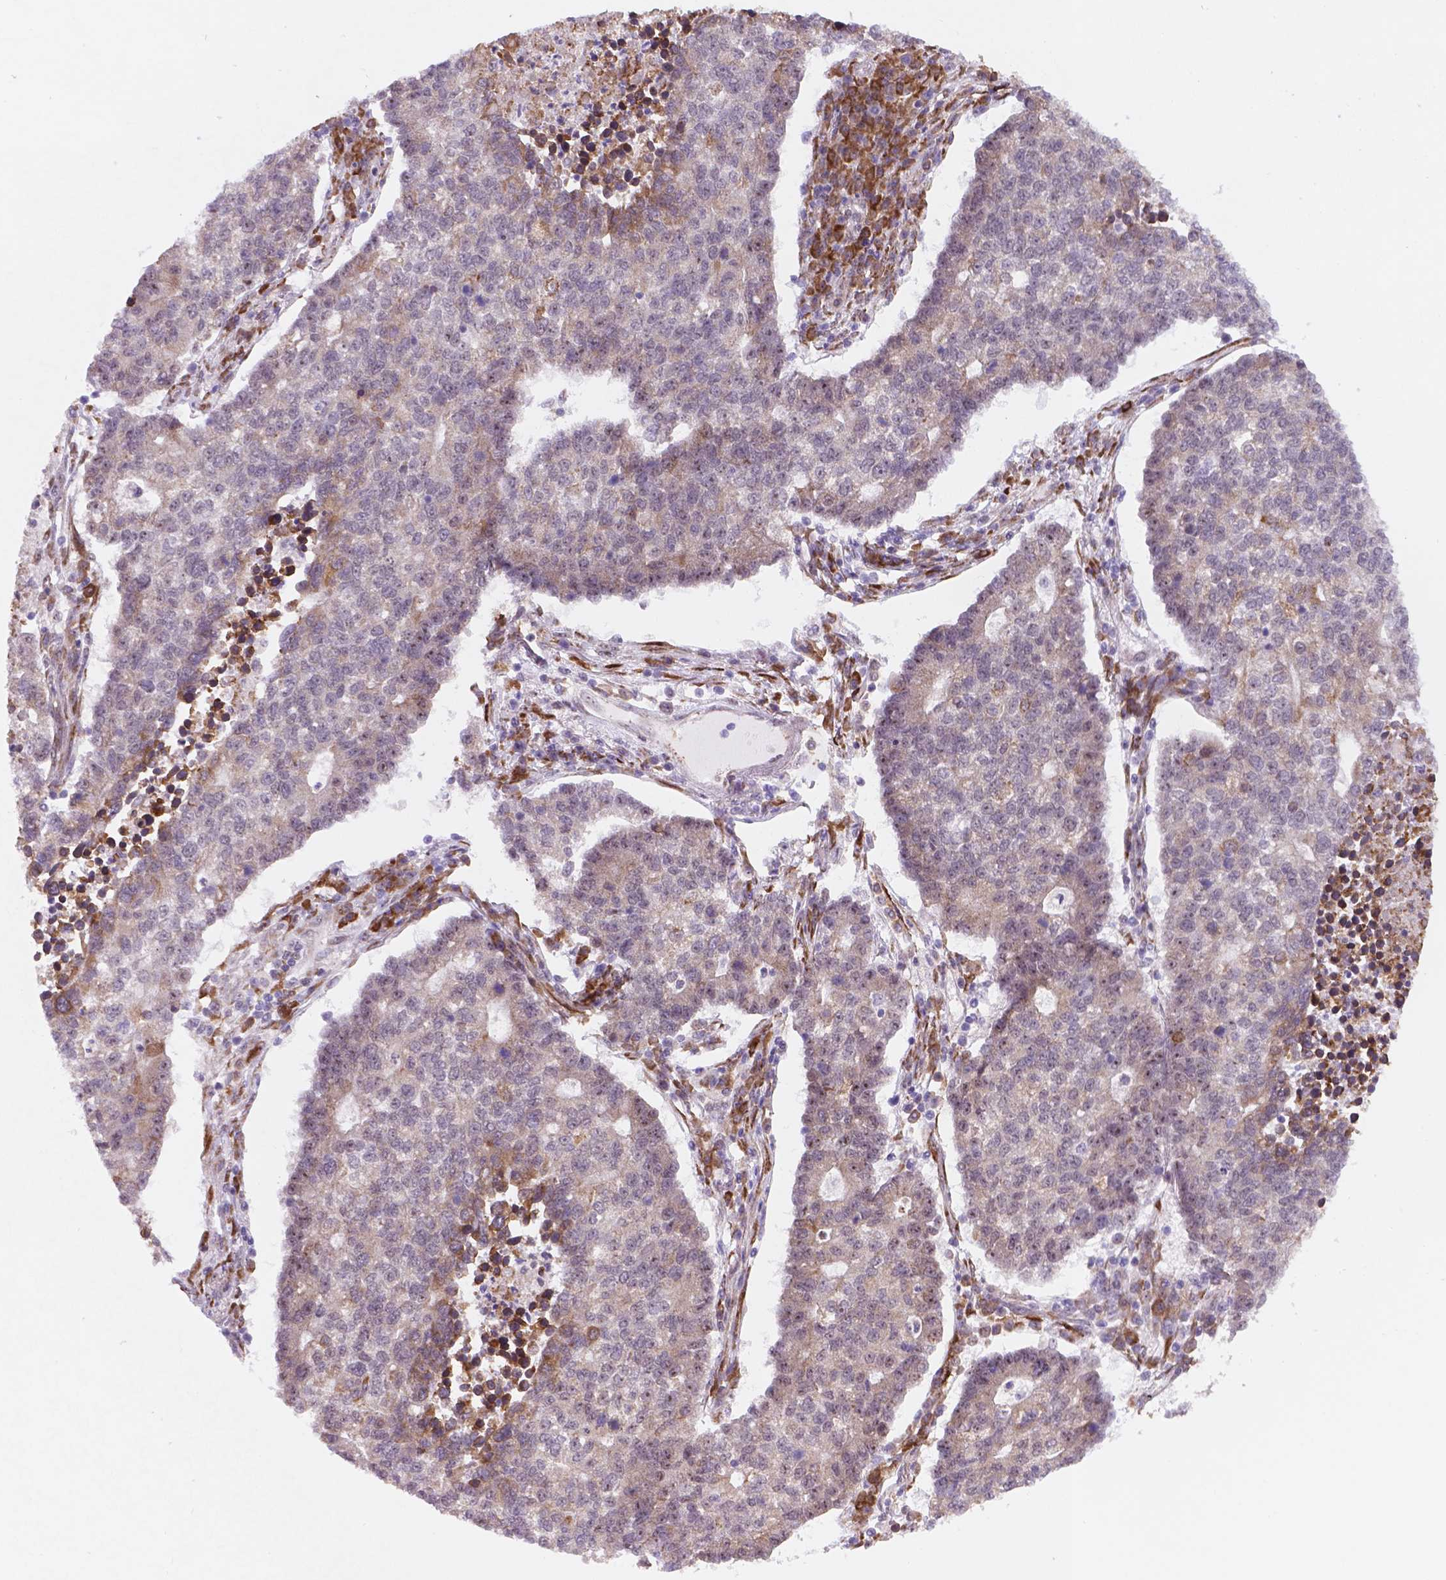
{"staining": {"intensity": "weak", "quantity": "<25%", "location": "cytoplasmic/membranous"}, "tissue": "lung cancer", "cell_type": "Tumor cells", "image_type": "cancer", "snomed": [{"axis": "morphology", "description": "Adenocarcinoma, NOS"}, {"axis": "topography", "description": "Lung"}], "caption": "High power microscopy histopathology image of an IHC image of lung cancer, revealing no significant staining in tumor cells.", "gene": "FNIP1", "patient": {"sex": "male", "age": 57}}